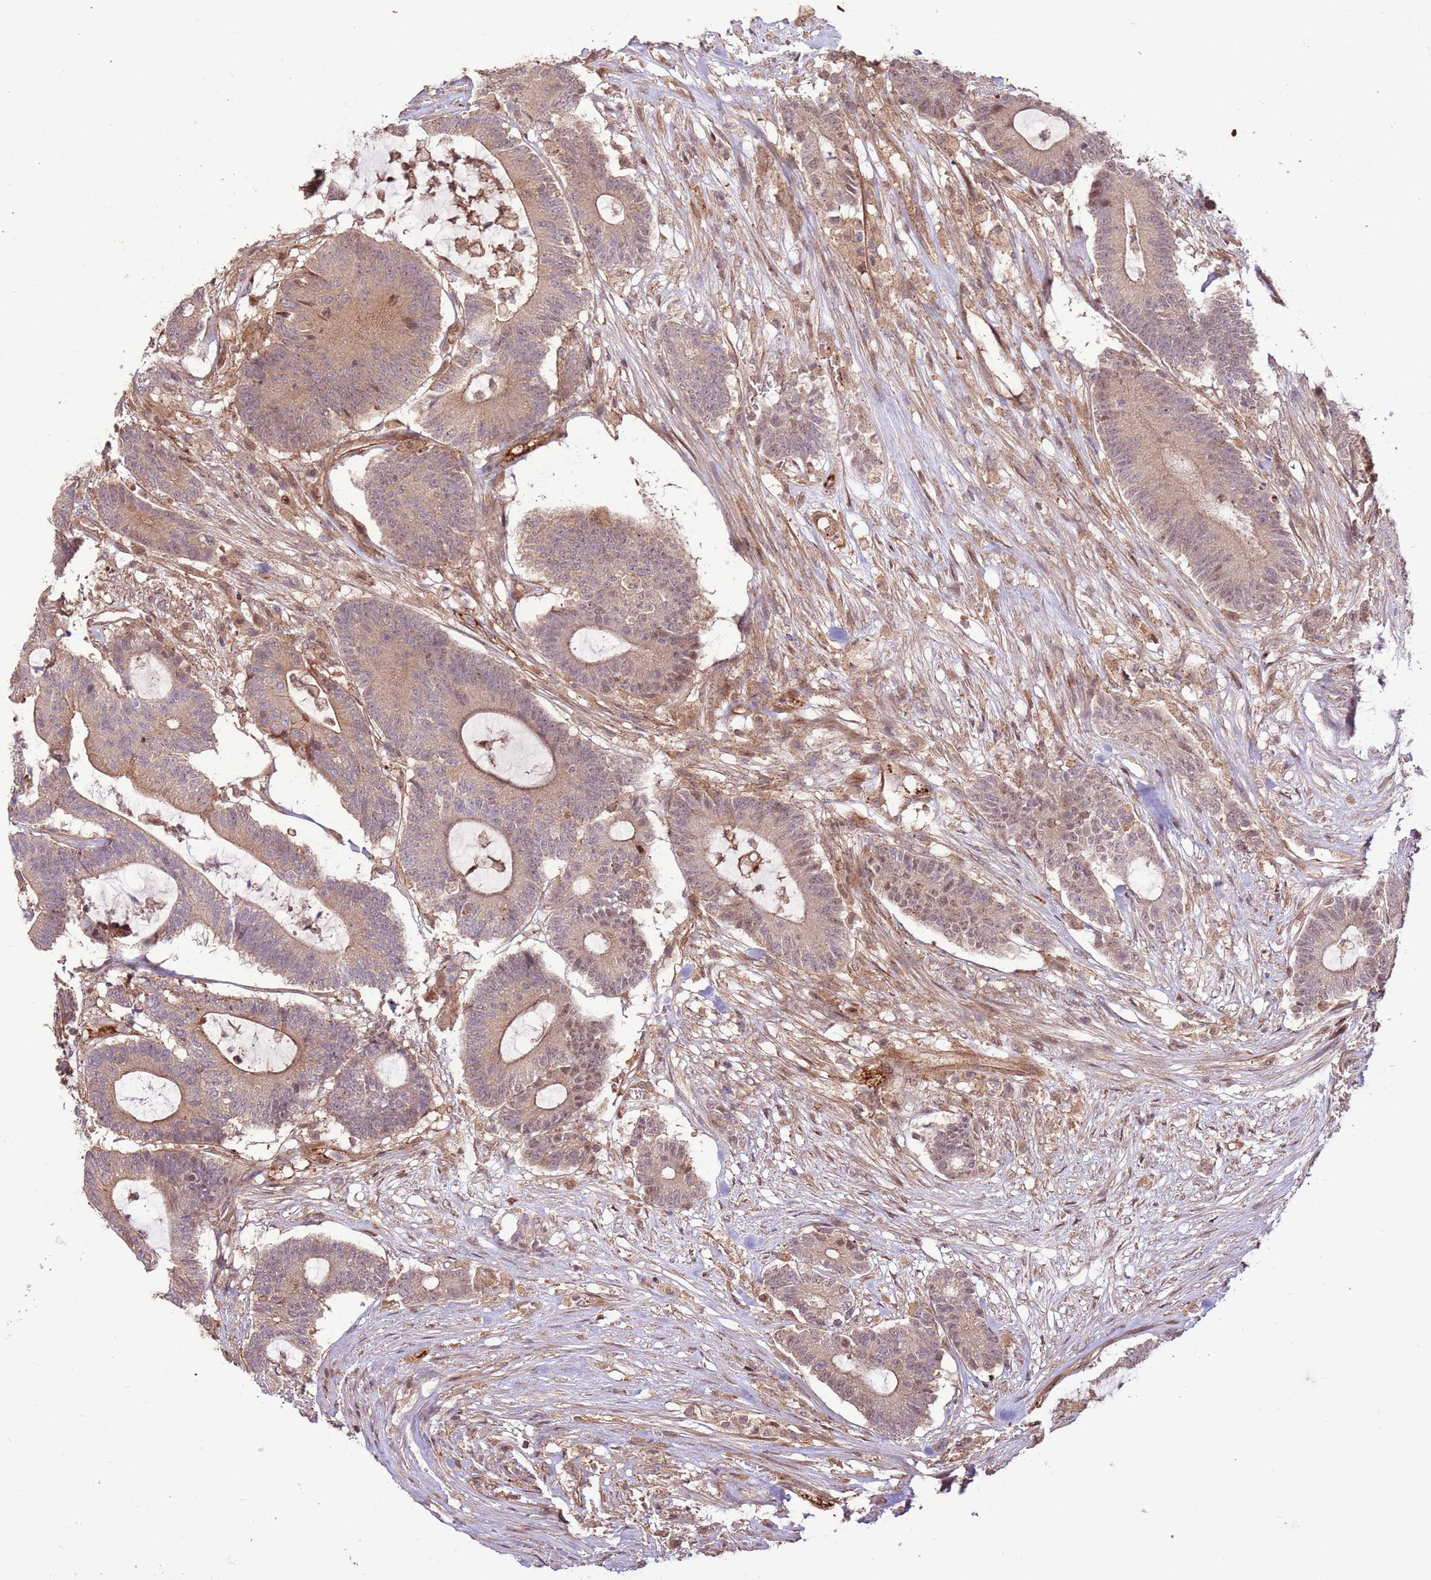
{"staining": {"intensity": "weak", "quantity": ">75%", "location": "cytoplasmic/membranous,nuclear"}, "tissue": "colorectal cancer", "cell_type": "Tumor cells", "image_type": "cancer", "snomed": [{"axis": "morphology", "description": "Adenocarcinoma, NOS"}, {"axis": "topography", "description": "Colon"}], "caption": "Tumor cells show low levels of weak cytoplasmic/membranous and nuclear positivity in about >75% of cells in human adenocarcinoma (colorectal). The staining was performed using DAB, with brown indicating positive protein expression. Nuclei are stained blue with hematoxylin.", "gene": "CCDC112", "patient": {"sex": "female", "age": 84}}